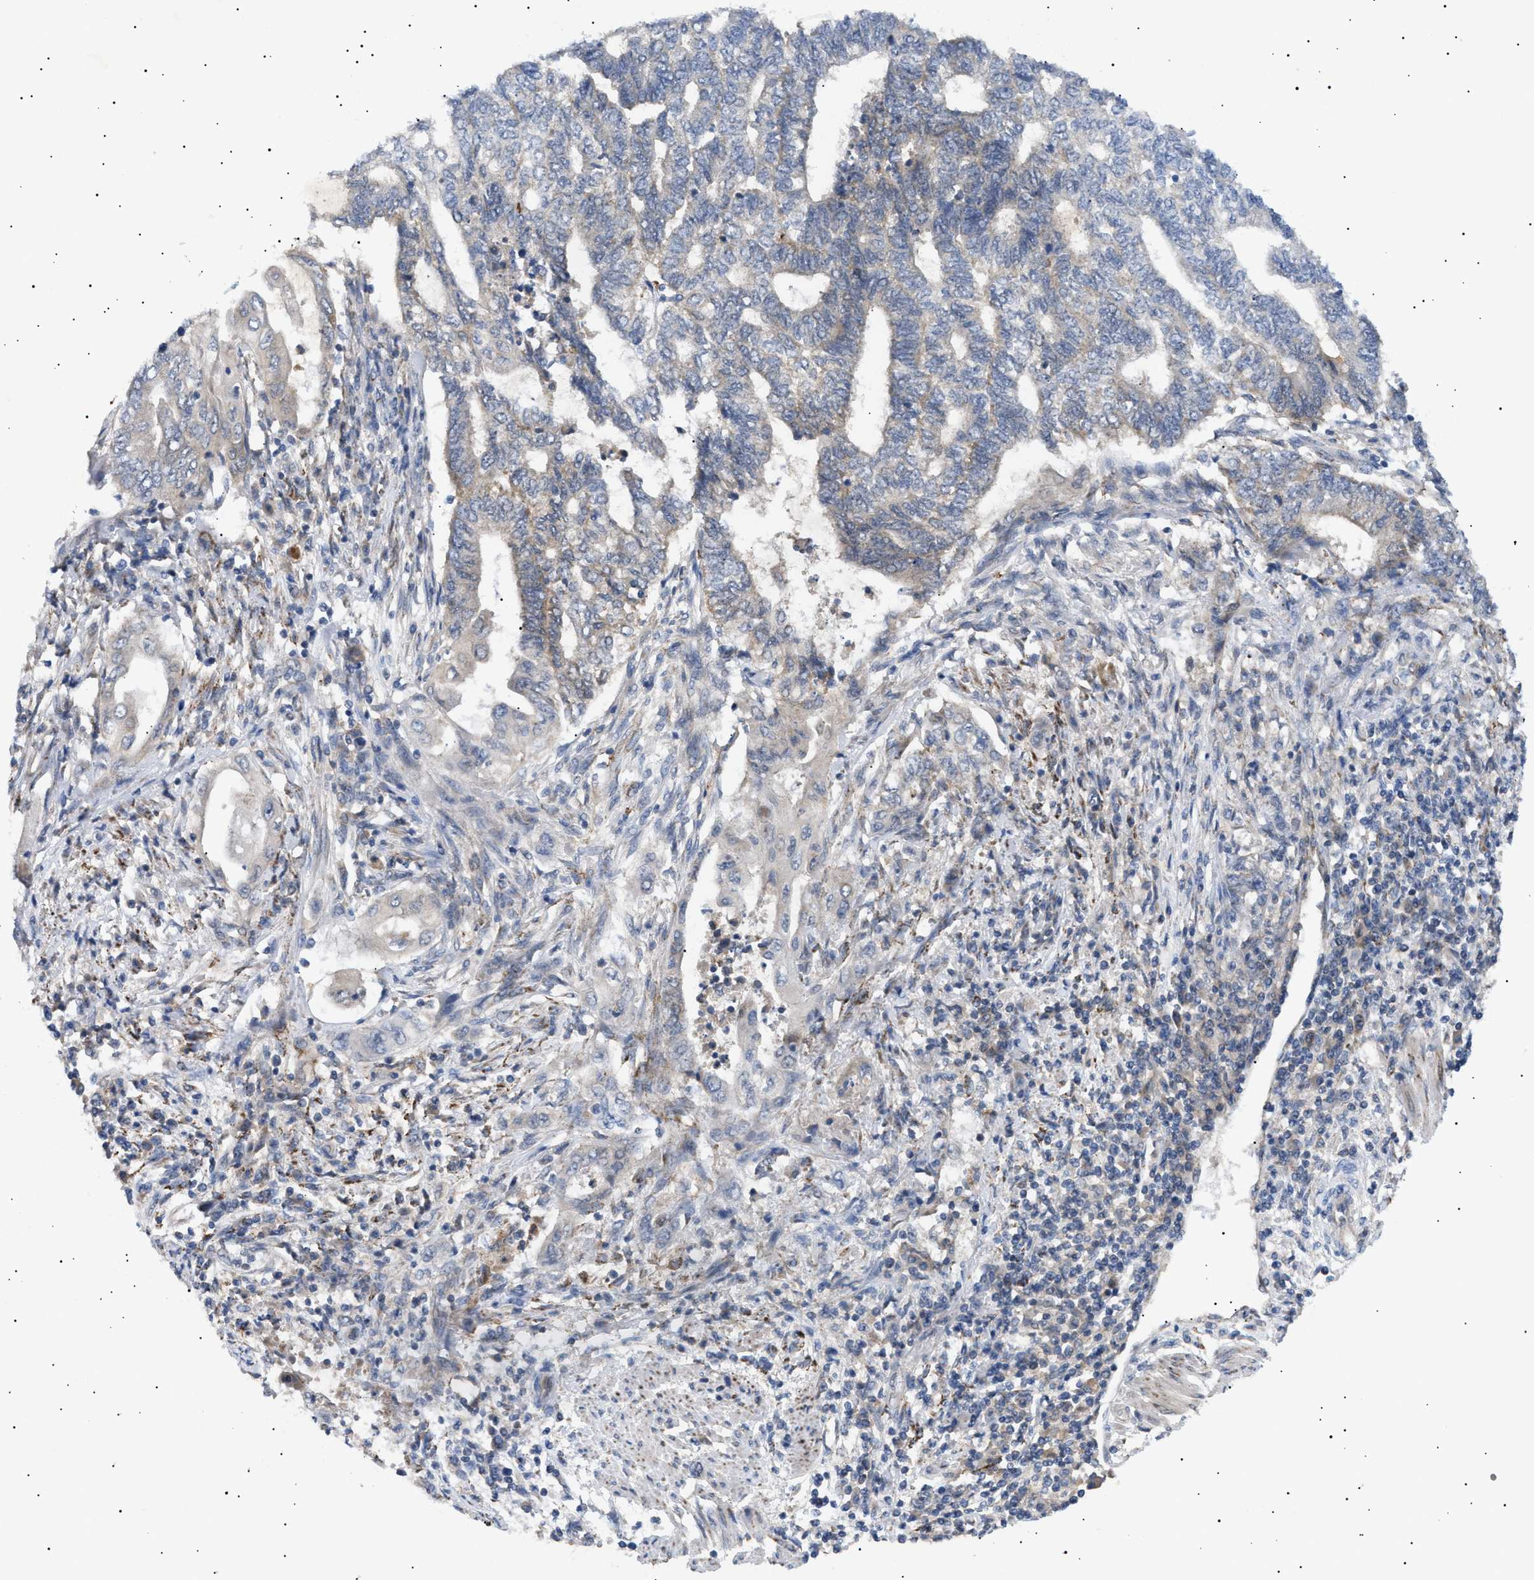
{"staining": {"intensity": "weak", "quantity": "<25%", "location": "cytoplasmic/membranous"}, "tissue": "endometrial cancer", "cell_type": "Tumor cells", "image_type": "cancer", "snomed": [{"axis": "morphology", "description": "Adenocarcinoma, NOS"}, {"axis": "topography", "description": "Uterus"}, {"axis": "topography", "description": "Endometrium"}], "caption": "High magnification brightfield microscopy of endometrial cancer (adenocarcinoma) stained with DAB (3,3'-diaminobenzidine) (brown) and counterstained with hematoxylin (blue): tumor cells show no significant staining.", "gene": "SIRT5", "patient": {"sex": "female", "age": 70}}